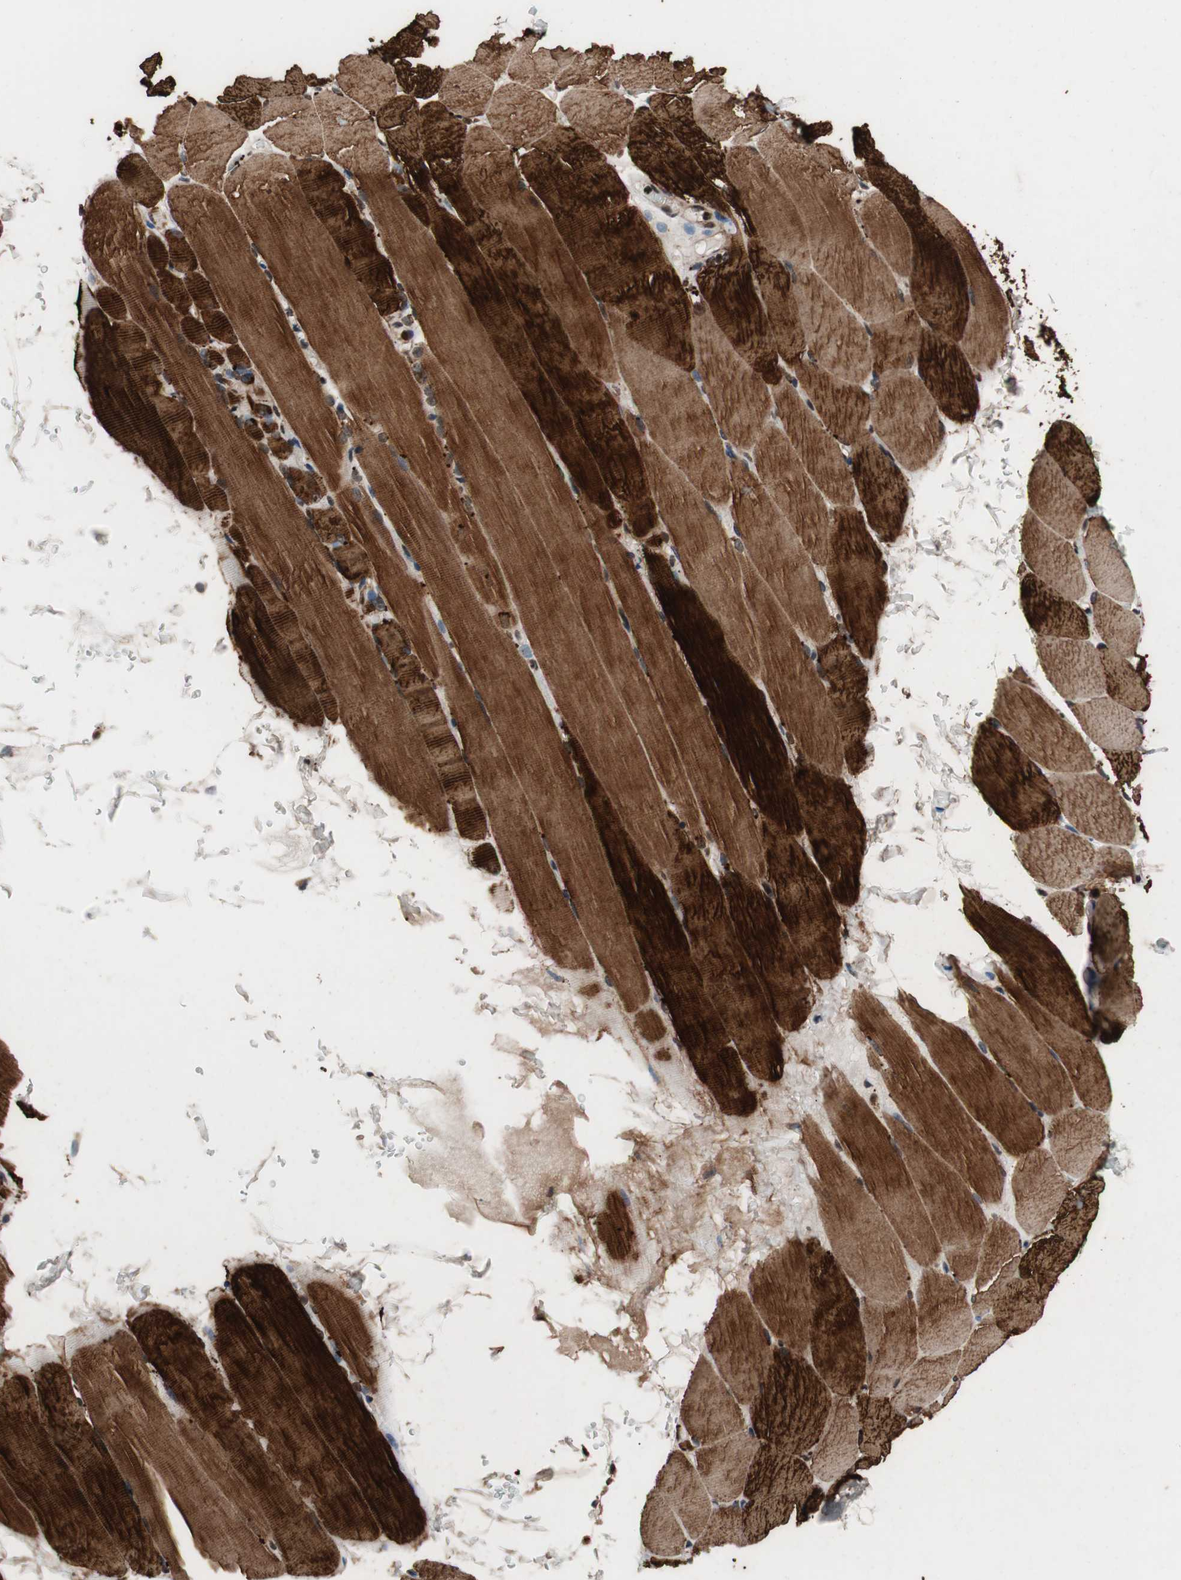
{"staining": {"intensity": "strong", "quantity": ">75%", "location": "cytoplasmic/membranous"}, "tissue": "skeletal muscle", "cell_type": "Myocytes", "image_type": "normal", "snomed": [{"axis": "morphology", "description": "Normal tissue, NOS"}, {"axis": "topography", "description": "Skeletal muscle"}, {"axis": "topography", "description": "Parathyroid gland"}], "caption": "Immunohistochemistry (IHC) (DAB) staining of benign human skeletal muscle shows strong cytoplasmic/membranous protein staining in approximately >75% of myocytes.", "gene": "RFC1", "patient": {"sex": "female", "age": 37}}